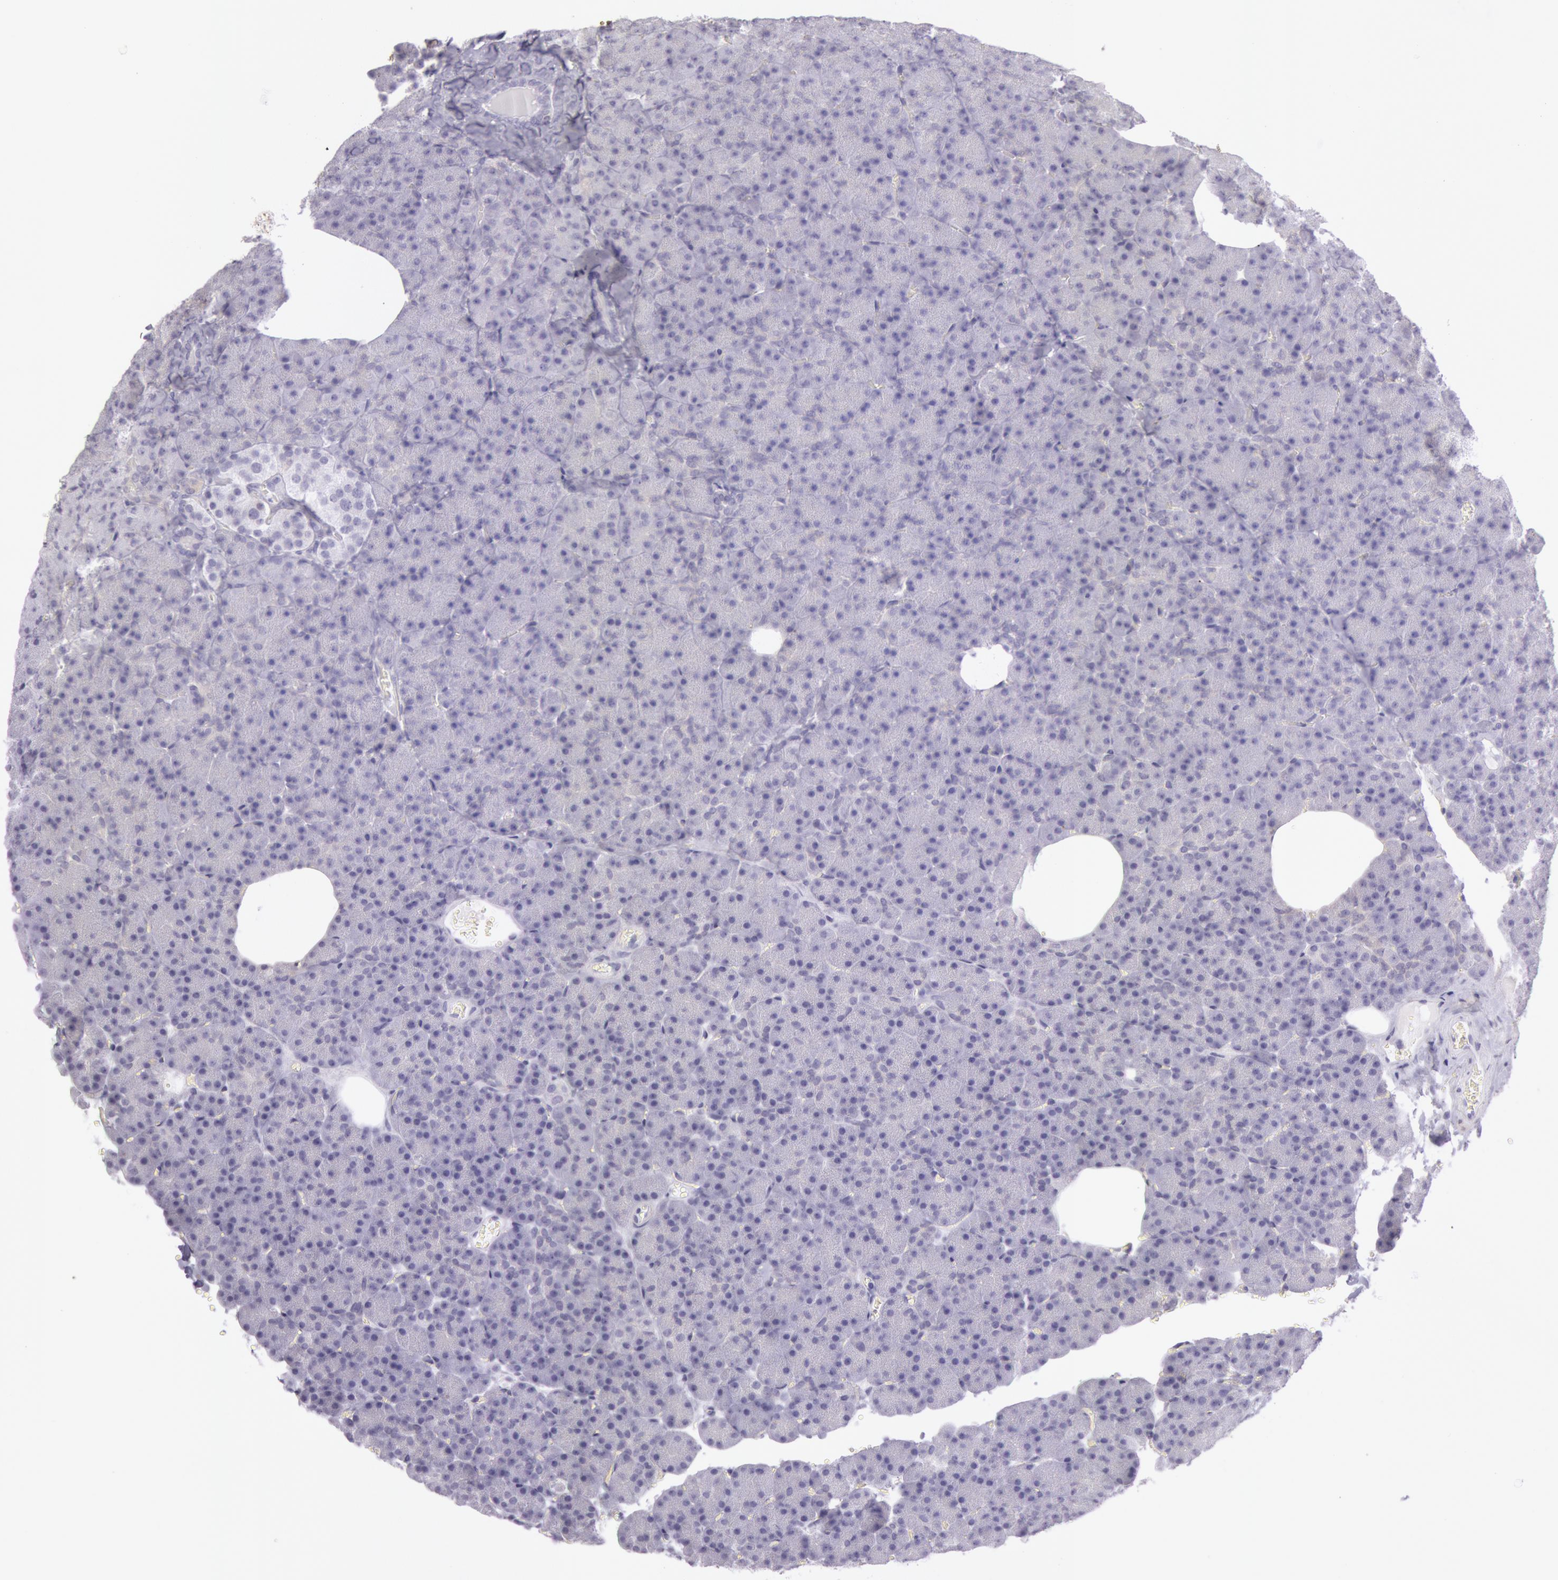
{"staining": {"intensity": "negative", "quantity": "none", "location": "none"}, "tissue": "pancreas", "cell_type": "Exocrine glandular cells", "image_type": "normal", "snomed": [{"axis": "morphology", "description": "Normal tissue, NOS"}, {"axis": "topography", "description": "Pancreas"}], "caption": "There is no significant expression in exocrine glandular cells of pancreas. (Stains: DAB IHC with hematoxylin counter stain, Microscopy: brightfield microscopy at high magnification).", "gene": "CKB", "patient": {"sex": "female", "age": 35}}